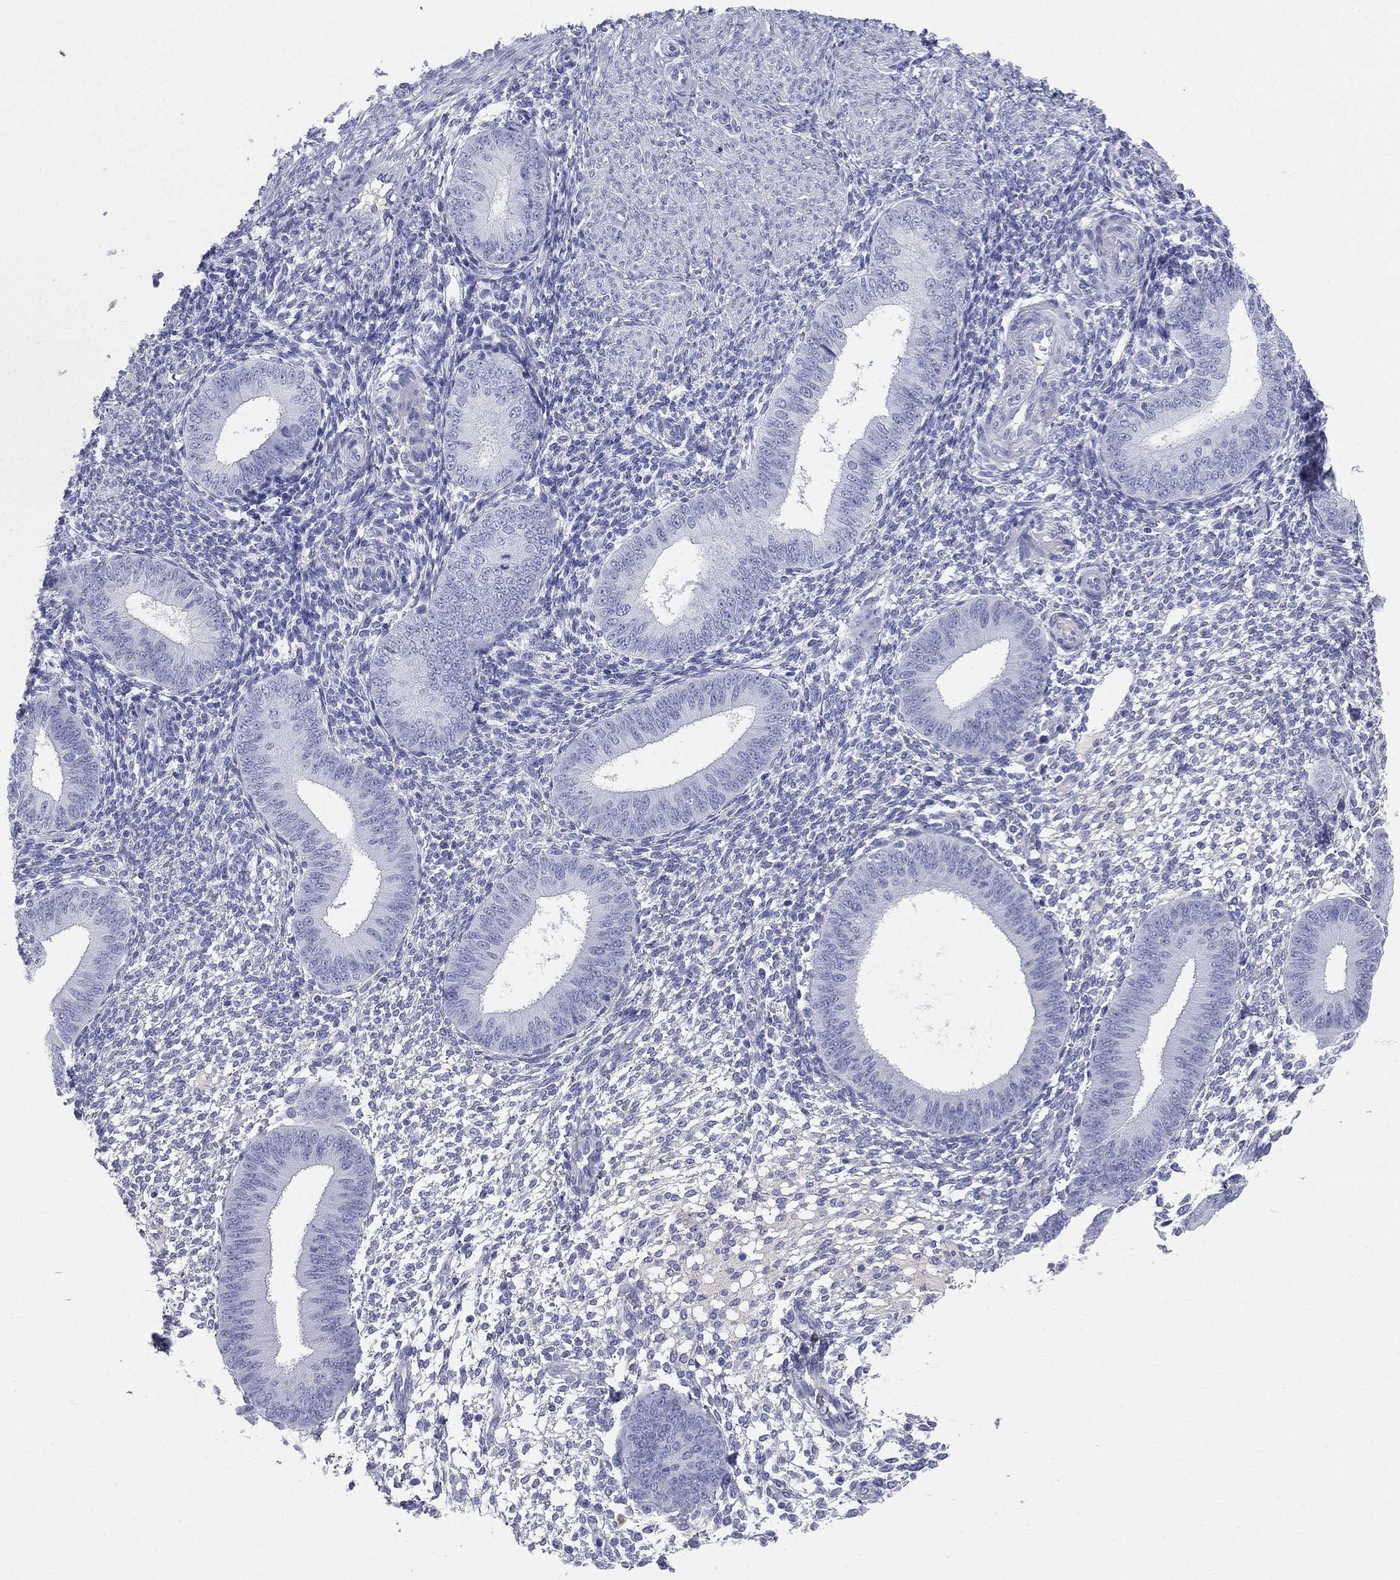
{"staining": {"intensity": "negative", "quantity": "none", "location": "none"}, "tissue": "endometrium", "cell_type": "Cells in endometrial stroma", "image_type": "normal", "snomed": [{"axis": "morphology", "description": "Normal tissue, NOS"}, {"axis": "topography", "description": "Endometrium"}], "caption": "This is an immunohistochemistry histopathology image of normal human endometrium. There is no positivity in cells in endometrial stroma.", "gene": "HP", "patient": {"sex": "female", "age": 39}}